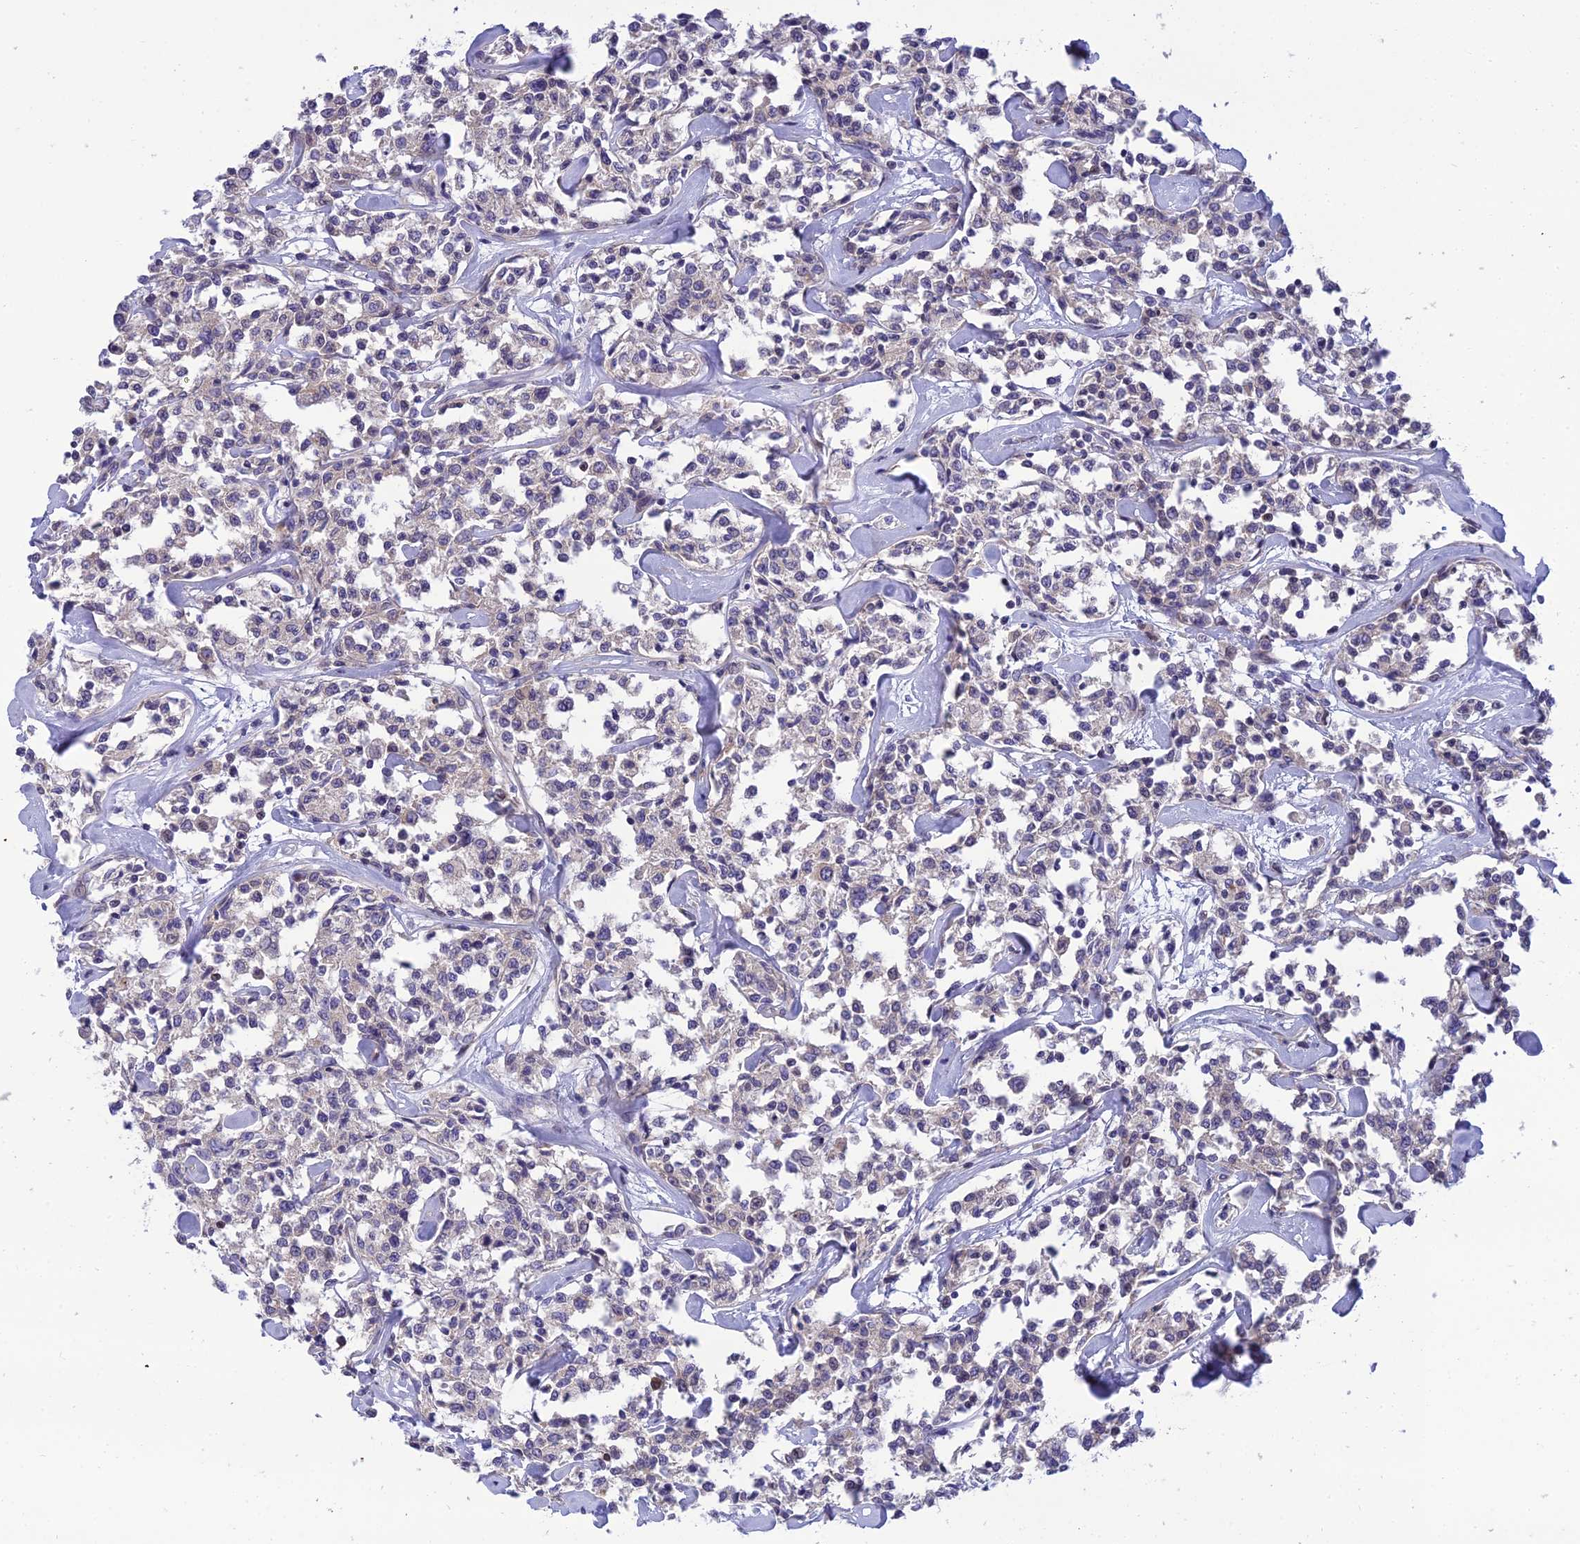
{"staining": {"intensity": "negative", "quantity": "none", "location": "none"}, "tissue": "lymphoma", "cell_type": "Tumor cells", "image_type": "cancer", "snomed": [{"axis": "morphology", "description": "Malignant lymphoma, non-Hodgkin's type, Low grade"}, {"axis": "topography", "description": "Small intestine"}], "caption": "Lymphoma was stained to show a protein in brown. There is no significant positivity in tumor cells.", "gene": "CLCN7", "patient": {"sex": "female", "age": 59}}